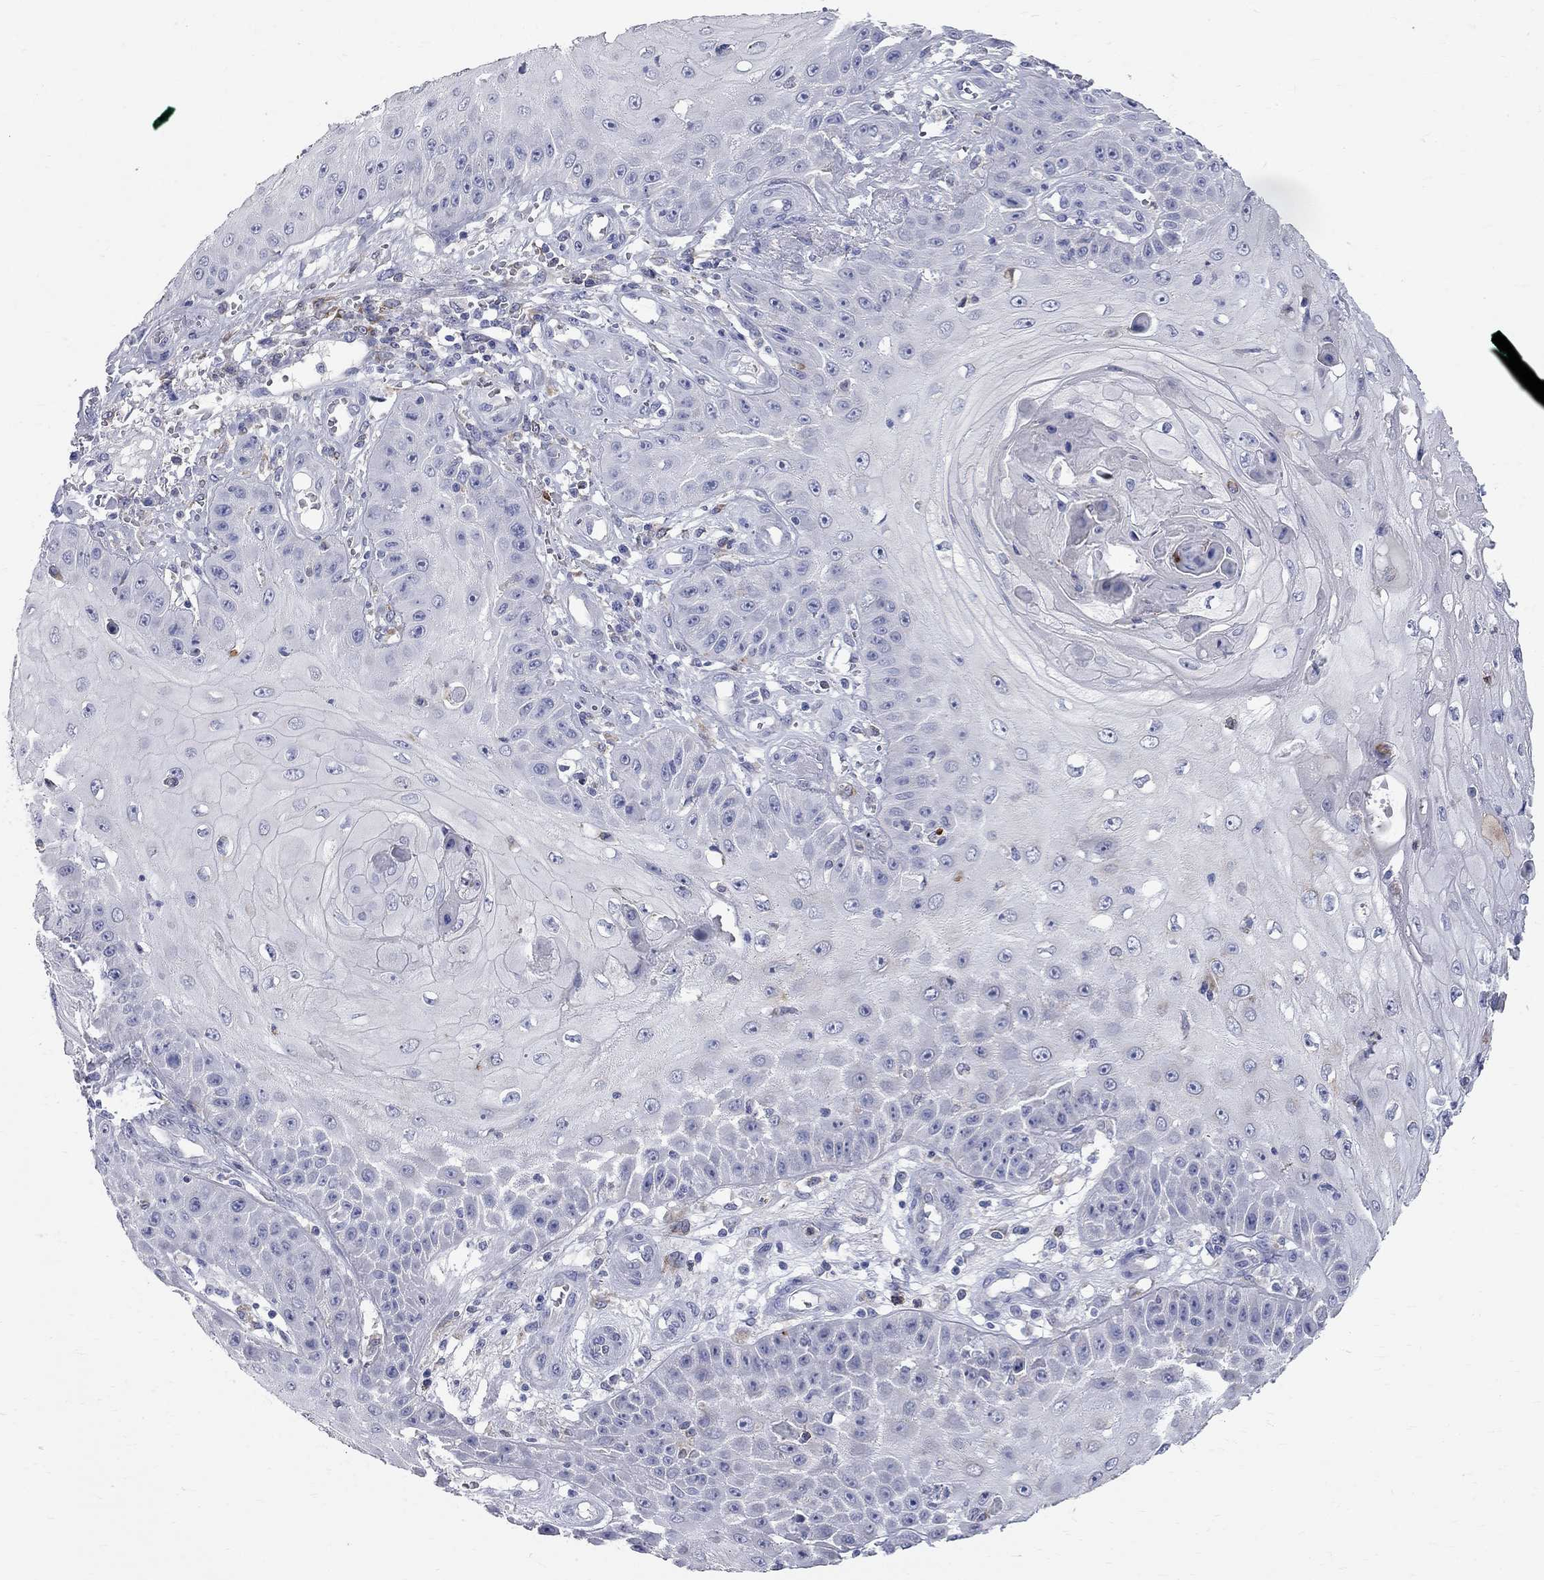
{"staining": {"intensity": "negative", "quantity": "none", "location": "none"}, "tissue": "skin cancer", "cell_type": "Tumor cells", "image_type": "cancer", "snomed": [{"axis": "morphology", "description": "Squamous cell carcinoma, NOS"}, {"axis": "topography", "description": "Skin"}], "caption": "Immunohistochemistry (IHC) of human squamous cell carcinoma (skin) exhibits no staining in tumor cells.", "gene": "ACSL1", "patient": {"sex": "male", "age": 70}}